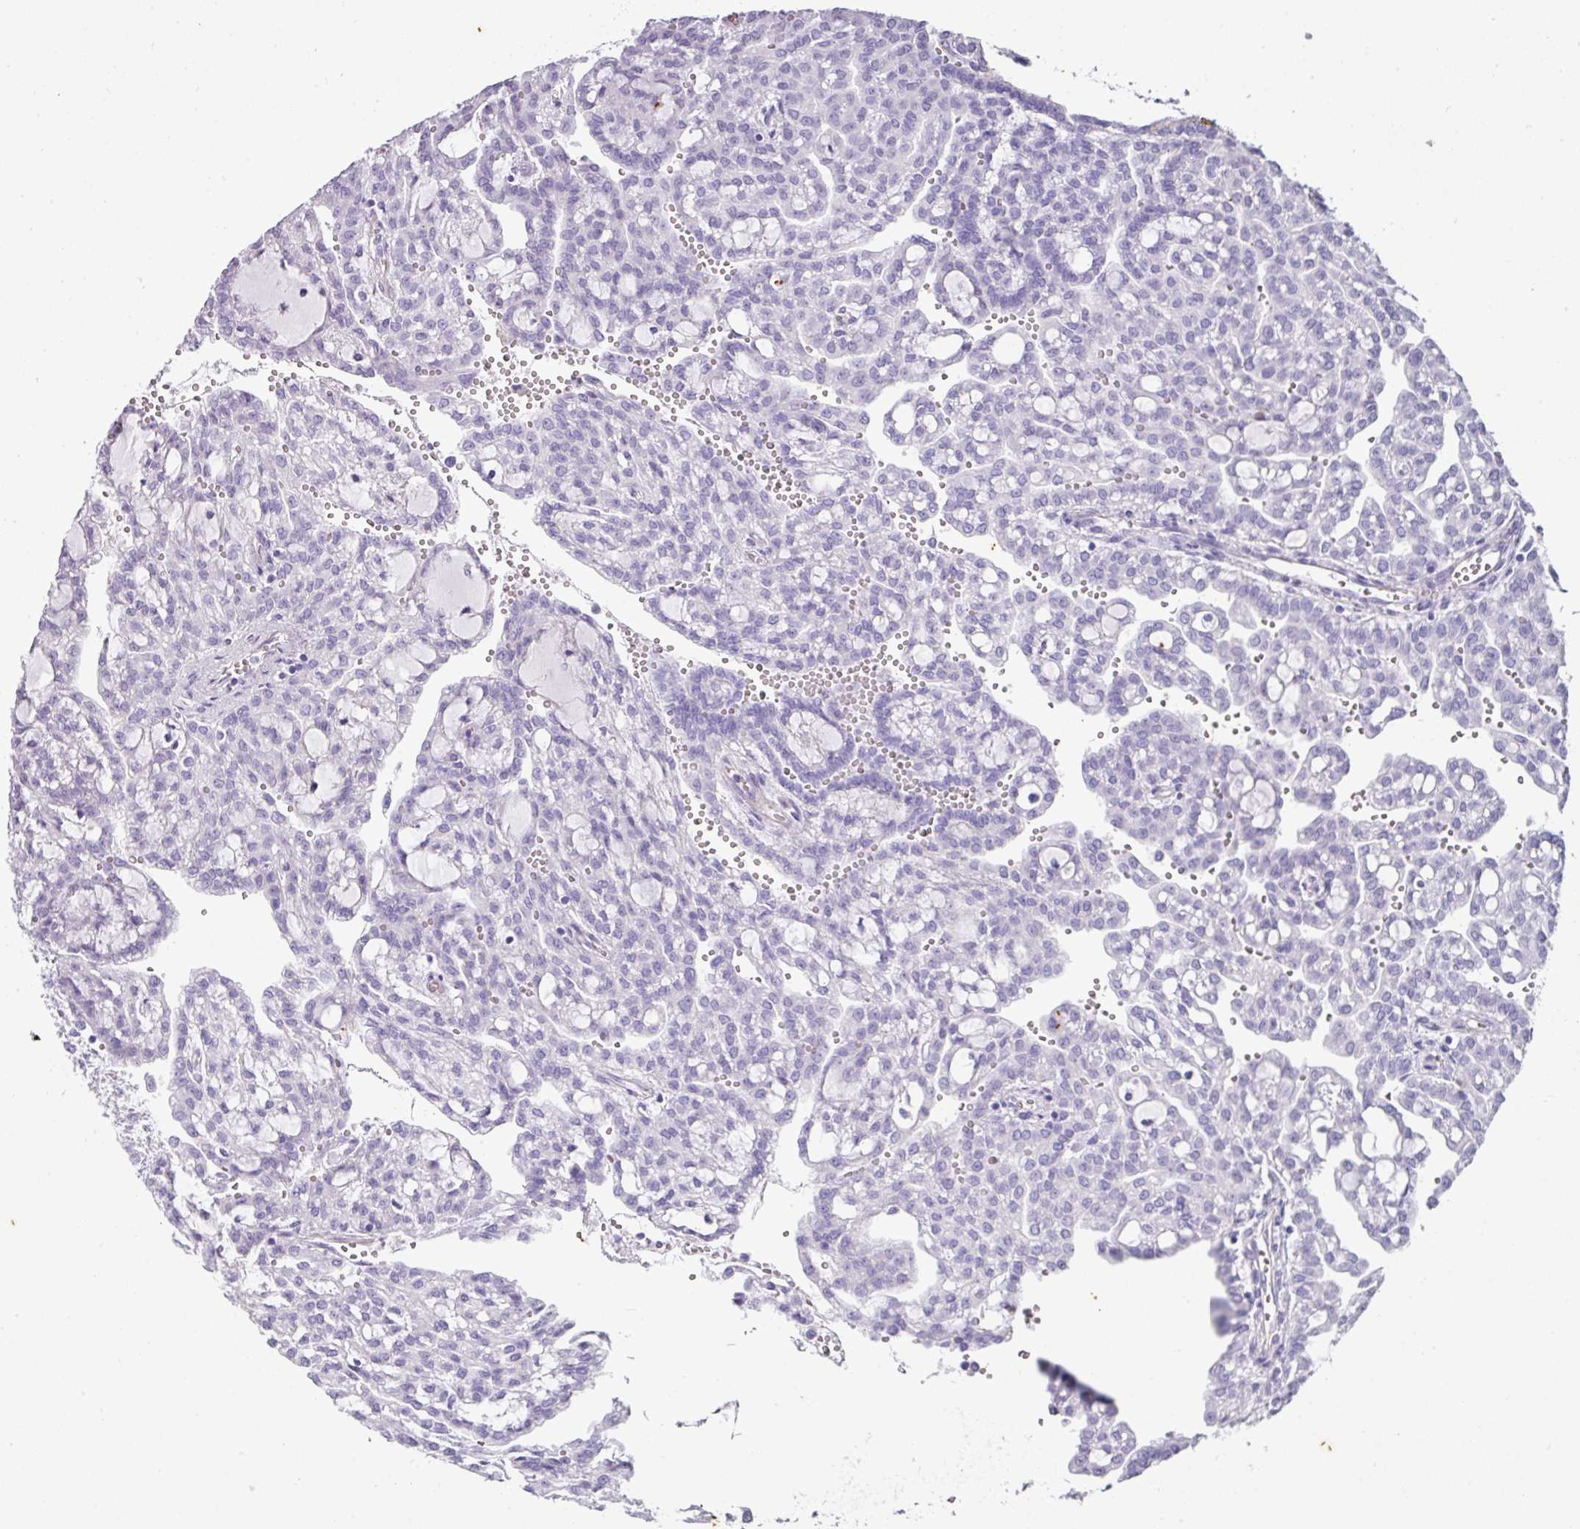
{"staining": {"intensity": "negative", "quantity": "none", "location": "none"}, "tissue": "renal cancer", "cell_type": "Tumor cells", "image_type": "cancer", "snomed": [{"axis": "morphology", "description": "Adenocarcinoma, NOS"}, {"axis": "topography", "description": "Kidney"}], "caption": "Human renal adenocarcinoma stained for a protein using immunohistochemistry demonstrates no staining in tumor cells.", "gene": "OR52N1", "patient": {"sex": "male", "age": 63}}